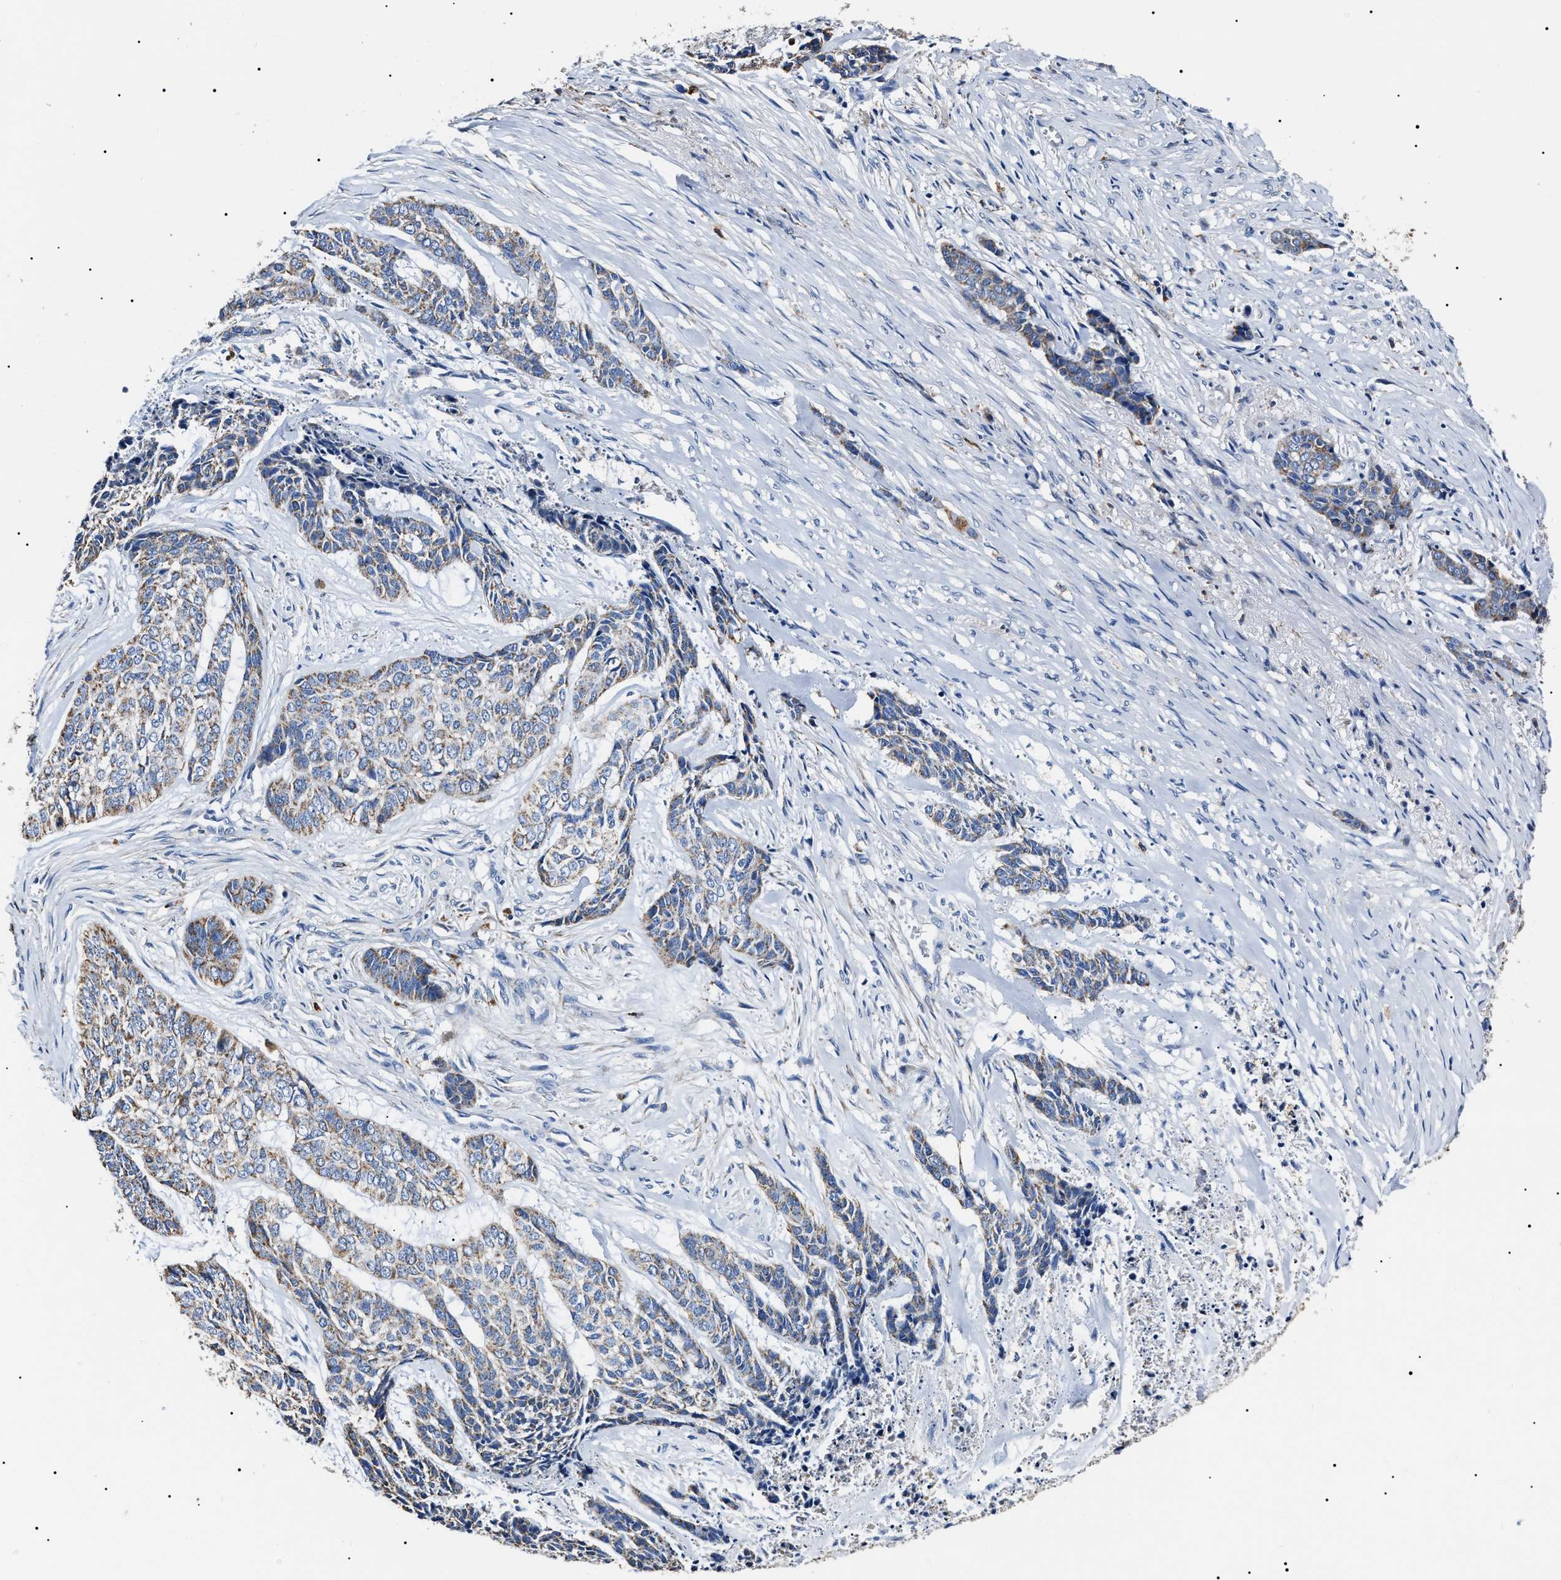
{"staining": {"intensity": "weak", "quantity": "<25%", "location": "cytoplasmic/membranous"}, "tissue": "skin cancer", "cell_type": "Tumor cells", "image_type": "cancer", "snomed": [{"axis": "morphology", "description": "Basal cell carcinoma"}, {"axis": "topography", "description": "Skin"}], "caption": "Immunohistochemical staining of skin cancer (basal cell carcinoma) exhibits no significant expression in tumor cells.", "gene": "ALDH1A1", "patient": {"sex": "female", "age": 64}}